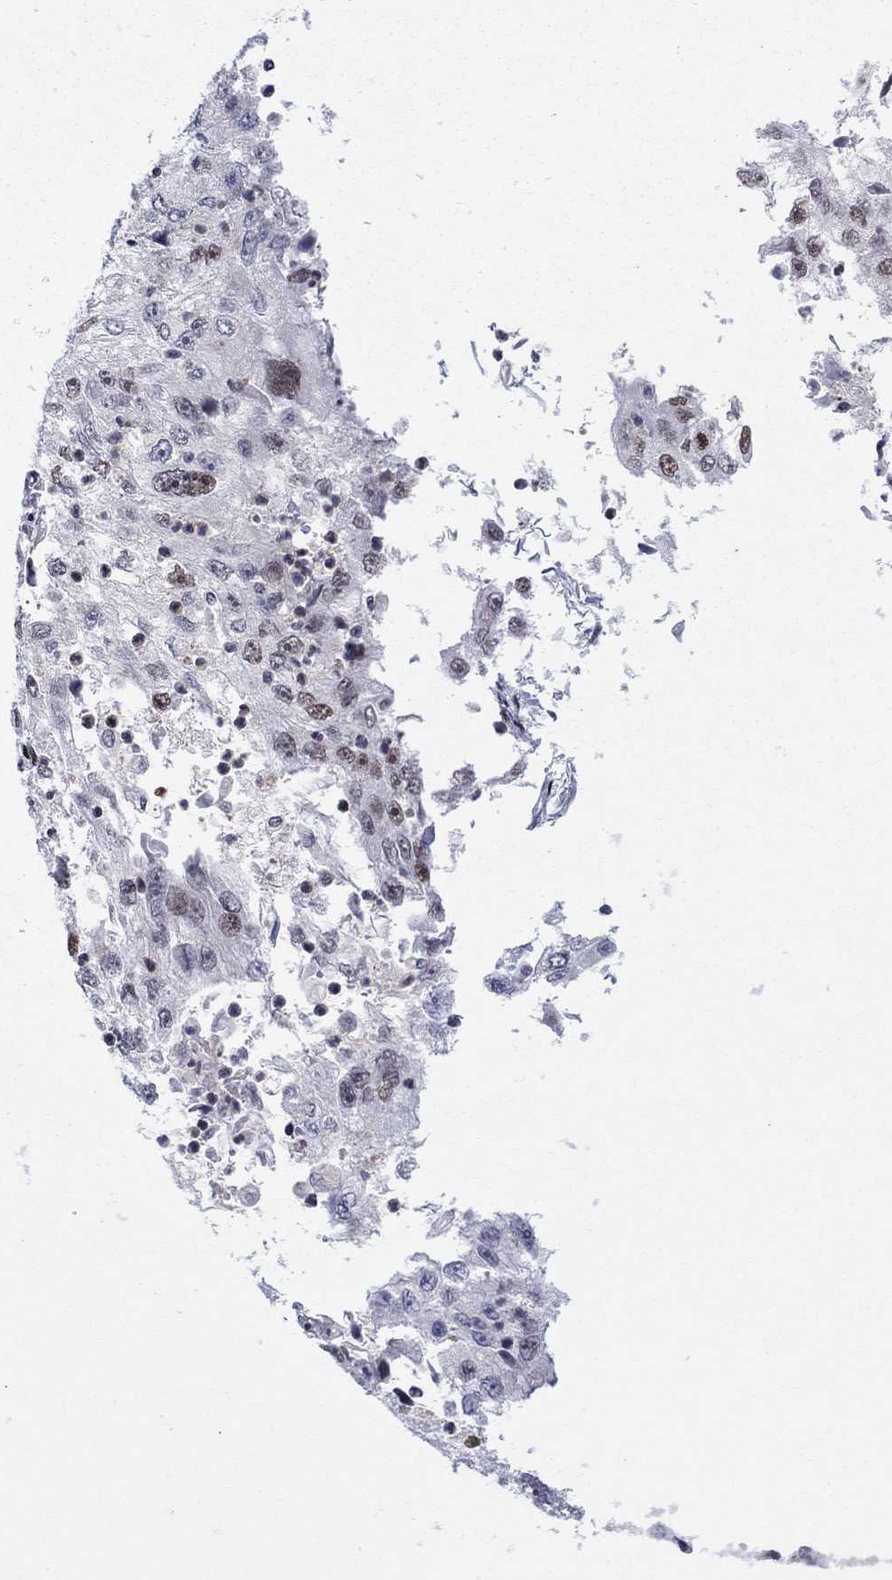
{"staining": {"intensity": "strong", "quantity": "<25%", "location": "nuclear"}, "tissue": "cervical cancer", "cell_type": "Tumor cells", "image_type": "cancer", "snomed": [{"axis": "morphology", "description": "Squamous cell carcinoma, NOS"}, {"axis": "topography", "description": "Cervix"}], "caption": "IHC of human cervical squamous cell carcinoma displays medium levels of strong nuclear expression in about <25% of tumor cells.", "gene": "ZNHIT3", "patient": {"sex": "female", "age": 36}}